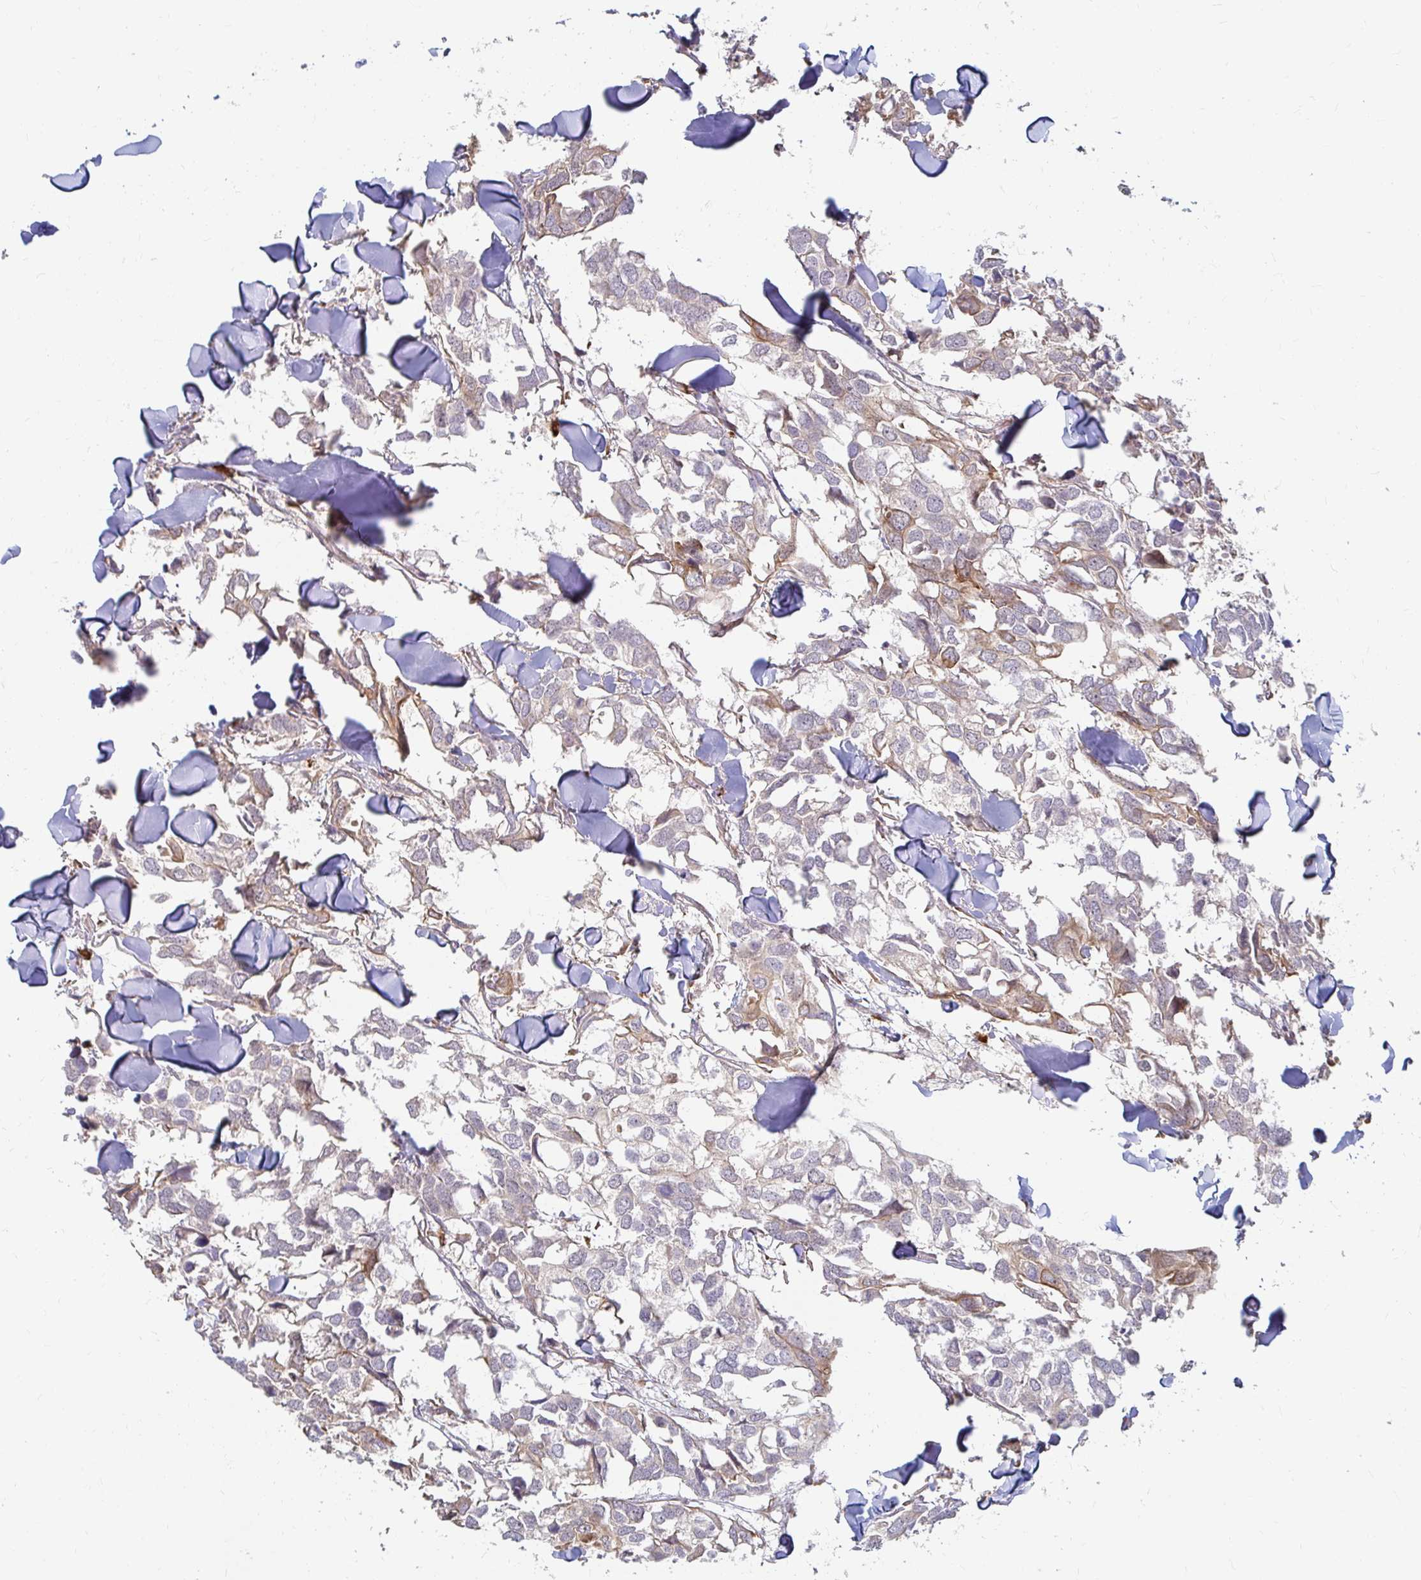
{"staining": {"intensity": "weak", "quantity": "<25%", "location": "cytoplasmic/membranous"}, "tissue": "breast cancer", "cell_type": "Tumor cells", "image_type": "cancer", "snomed": [{"axis": "morphology", "description": "Duct carcinoma"}, {"axis": "topography", "description": "Breast"}], "caption": "DAB immunohistochemical staining of breast invasive ductal carcinoma shows no significant staining in tumor cells. (DAB (3,3'-diaminobenzidine) immunohistochemistry (IHC), high magnification).", "gene": "CAST", "patient": {"sex": "female", "age": 83}}